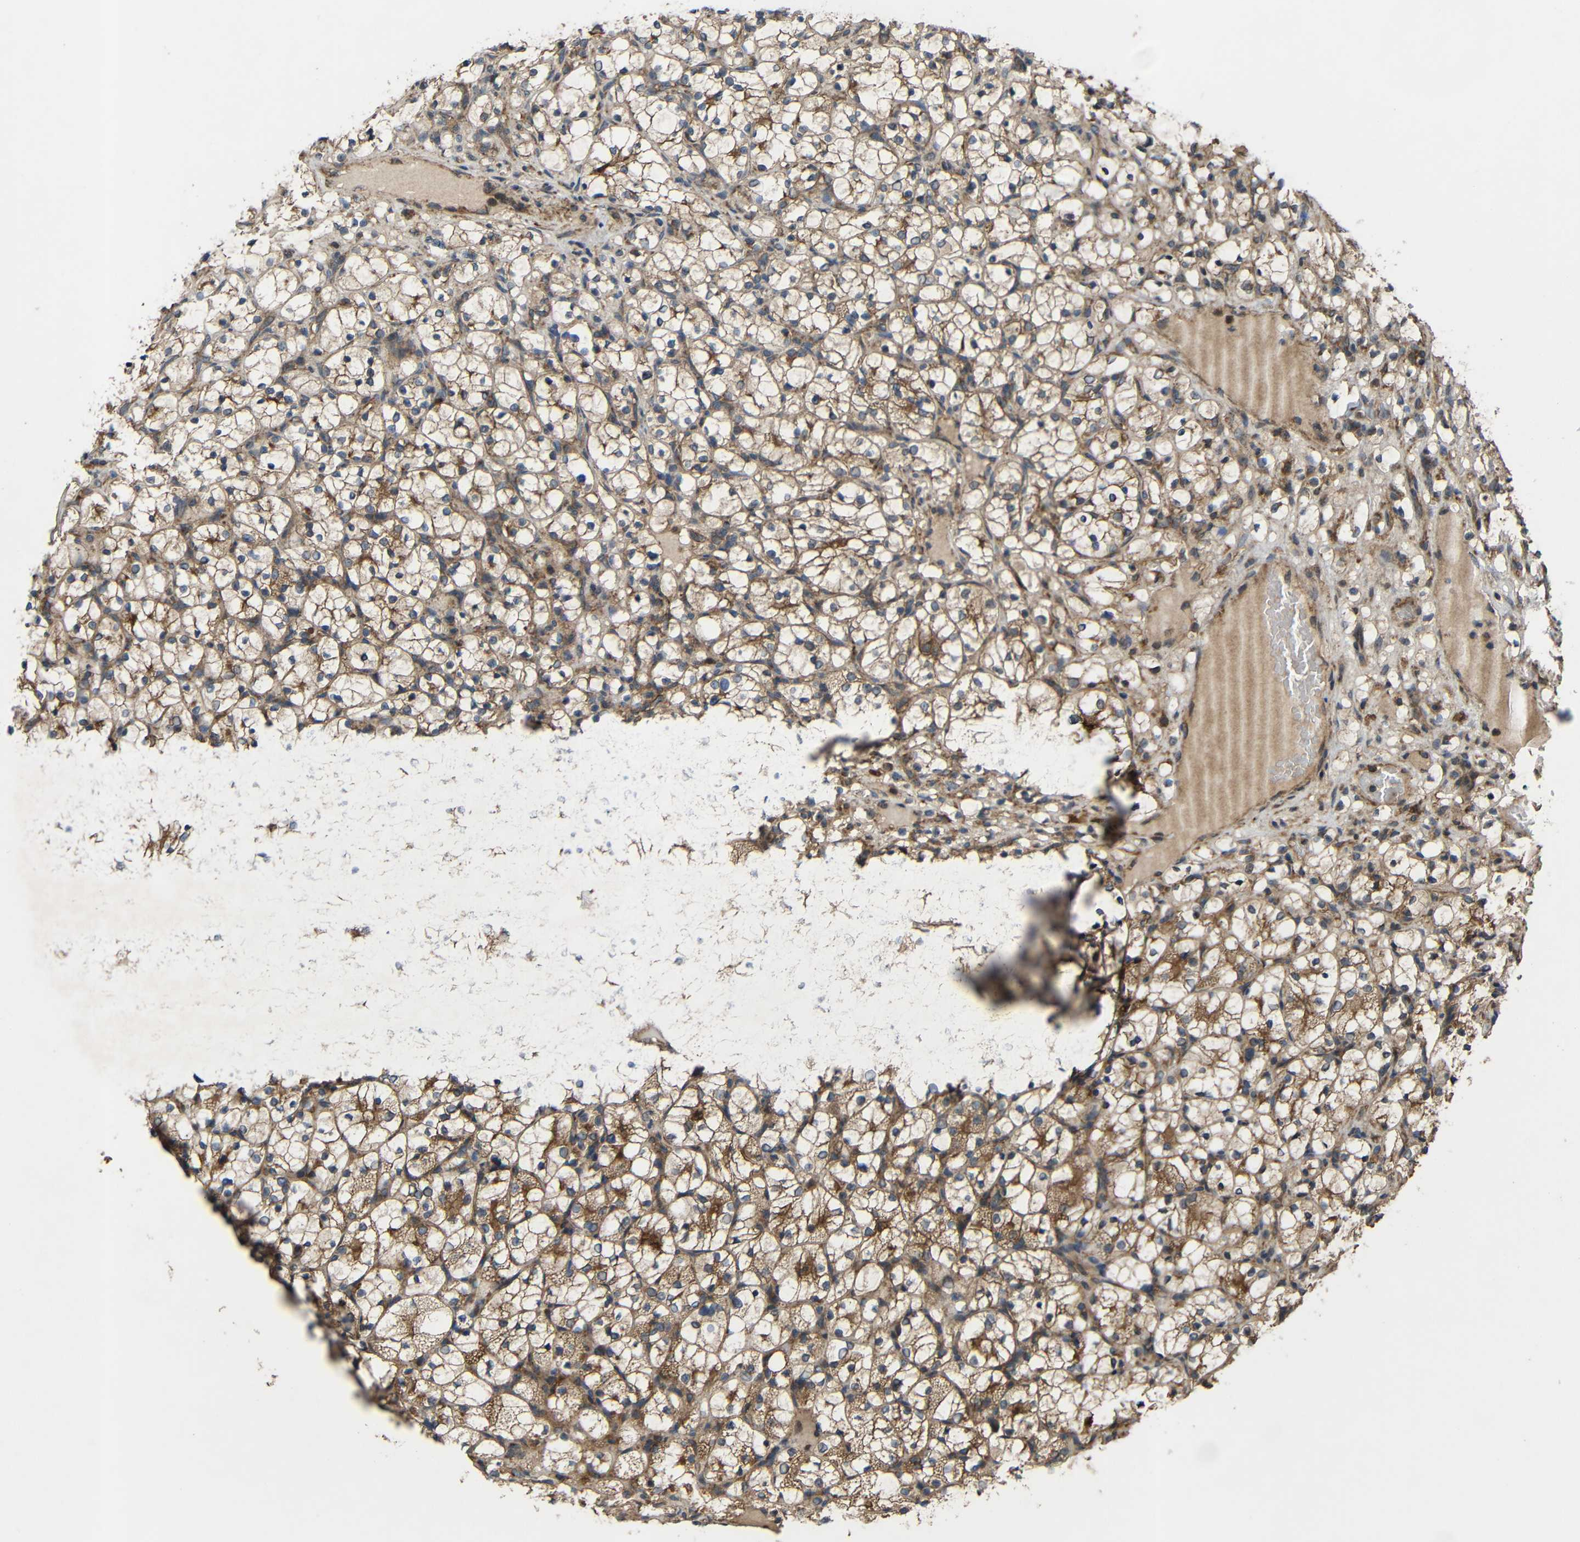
{"staining": {"intensity": "moderate", "quantity": ">75%", "location": "cytoplasmic/membranous"}, "tissue": "renal cancer", "cell_type": "Tumor cells", "image_type": "cancer", "snomed": [{"axis": "morphology", "description": "Adenocarcinoma, NOS"}, {"axis": "topography", "description": "Kidney"}], "caption": "Immunohistochemical staining of human renal cancer reveals medium levels of moderate cytoplasmic/membranous protein staining in about >75% of tumor cells. (DAB = brown stain, brightfield microscopy at high magnification).", "gene": "C1GALT1", "patient": {"sex": "female", "age": 69}}